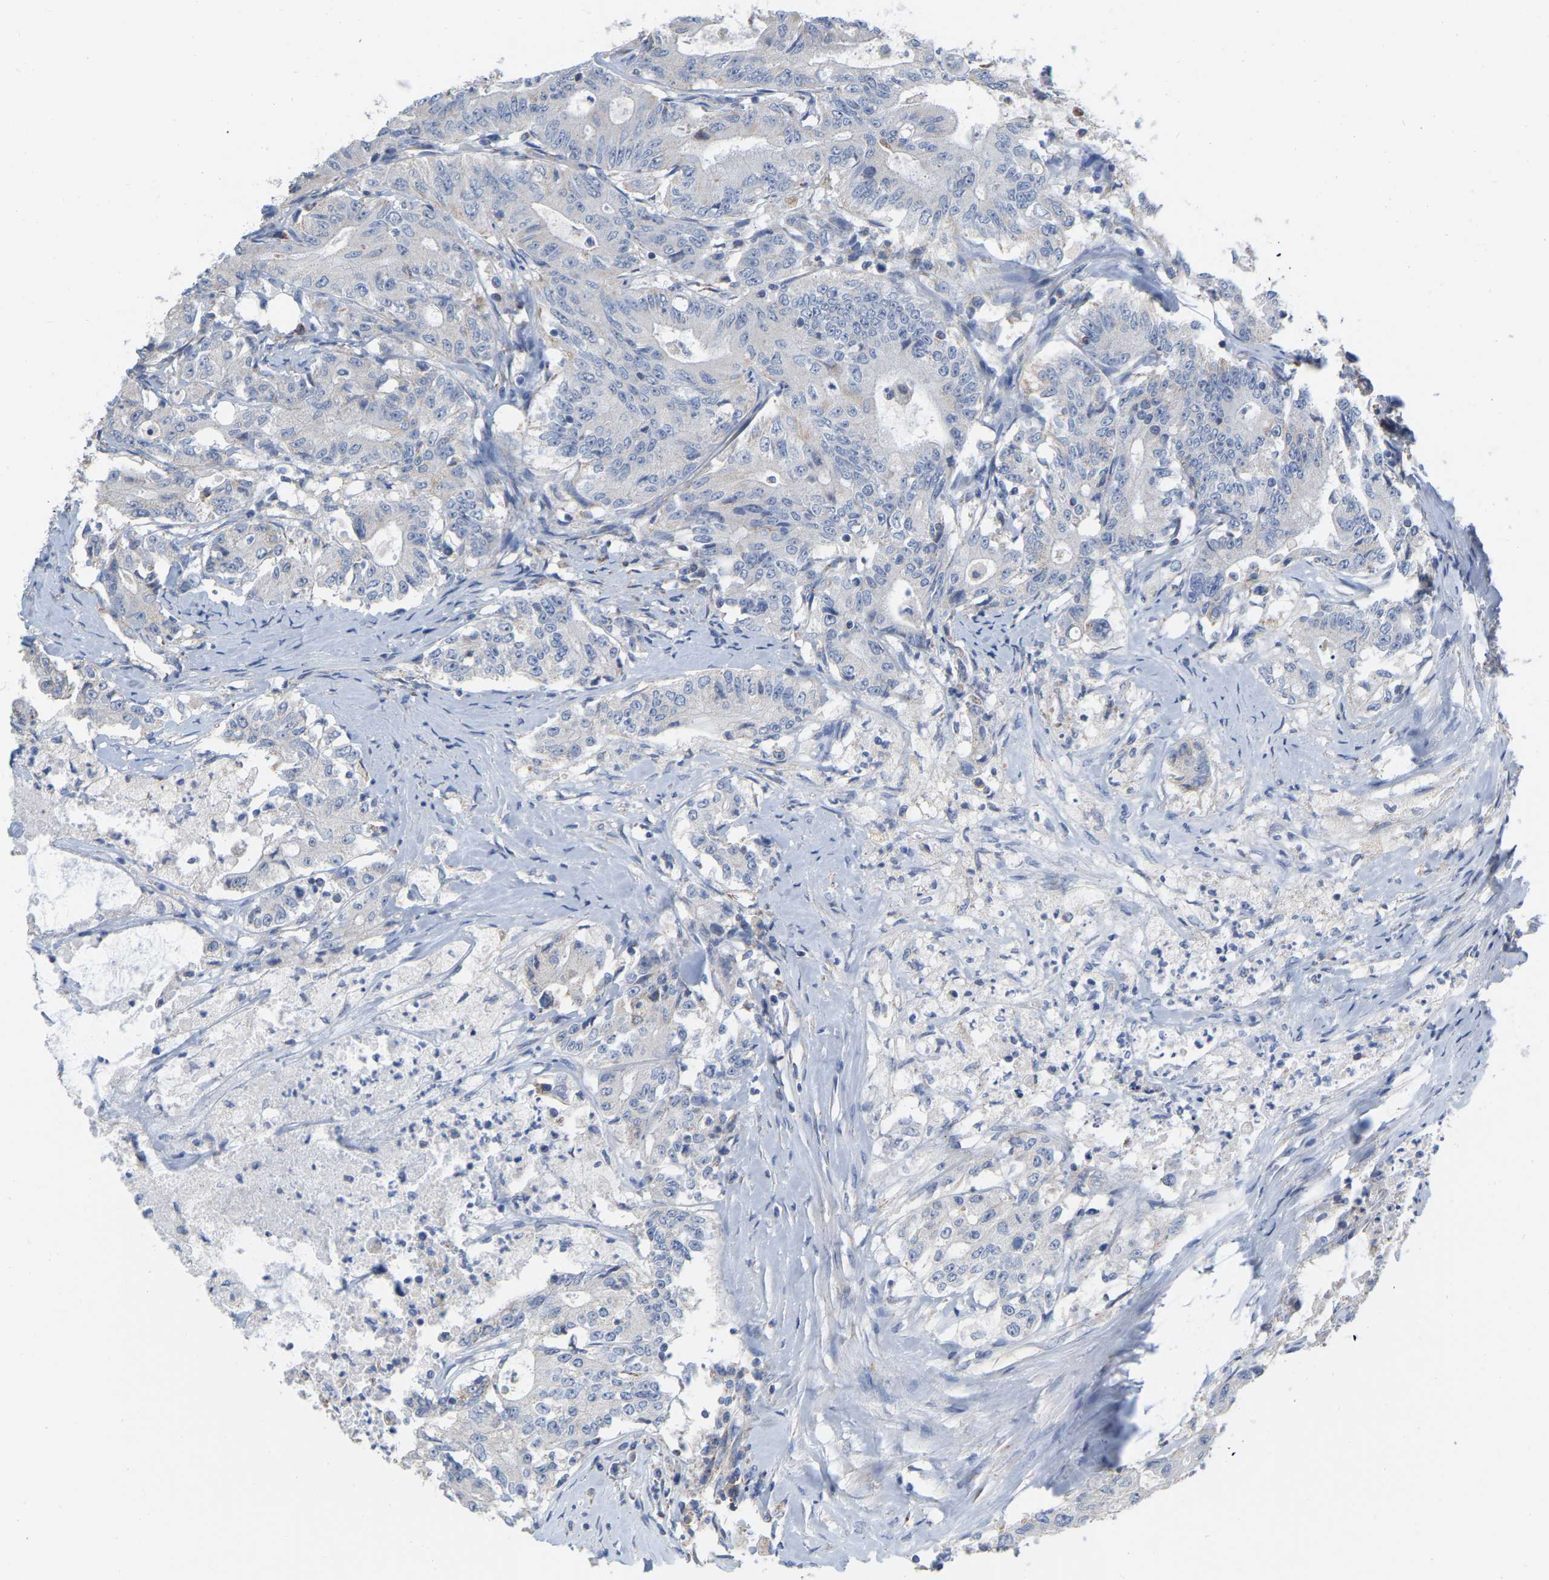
{"staining": {"intensity": "negative", "quantity": "none", "location": "none"}, "tissue": "colorectal cancer", "cell_type": "Tumor cells", "image_type": "cancer", "snomed": [{"axis": "morphology", "description": "Adenocarcinoma, NOS"}, {"axis": "topography", "description": "Colon"}], "caption": "There is no significant positivity in tumor cells of colorectal cancer (adenocarcinoma).", "gene": "CBLB", "patient": {"sex": "female", "age": 77}}